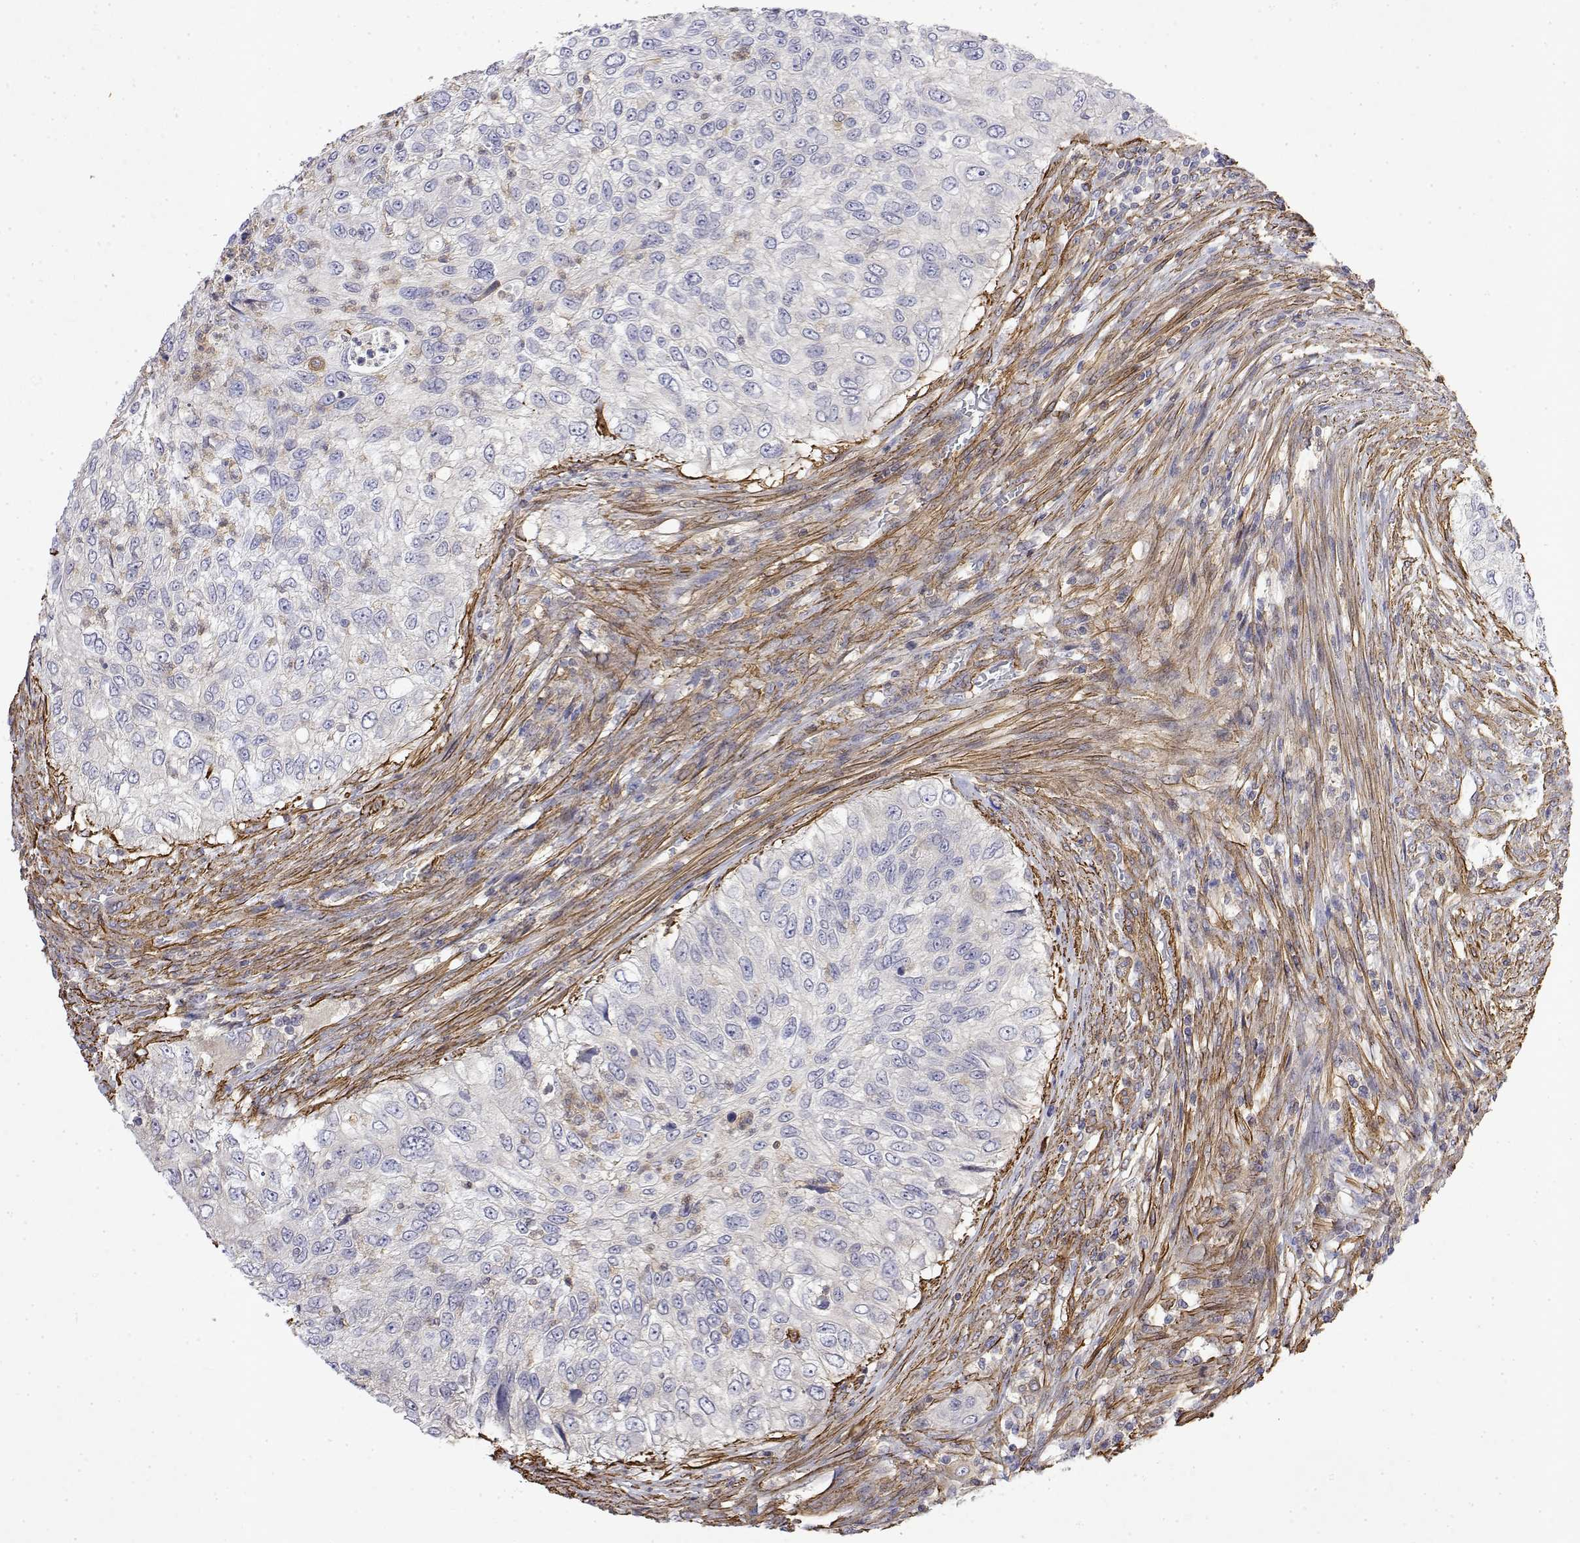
{"staining": {"intensity": "negative", "quantity": "none", "location": "none"}, "tissue": "urothelial cancer", "cell_type": "Tumor cells", "image_type": "cancer", "snomed": [{"axis": "morphology", "description": "Urothelial carcinoma, High grade"}, {"axis": "topography", "description": "Urinary bladder"}], "caption": "This histopathology image is of urothelial carcinoma (high-grade) stained with immunohistochemistry to label a protein in brown with the nuclei are counter-stained blue. There is no staining in tumor cells. (DAB (3,3'-diaminobenzidine) IHC with hematoxylin counter stain).", "gene": "SOWAHD", "patient": {"sex": "female", "age": 60}}